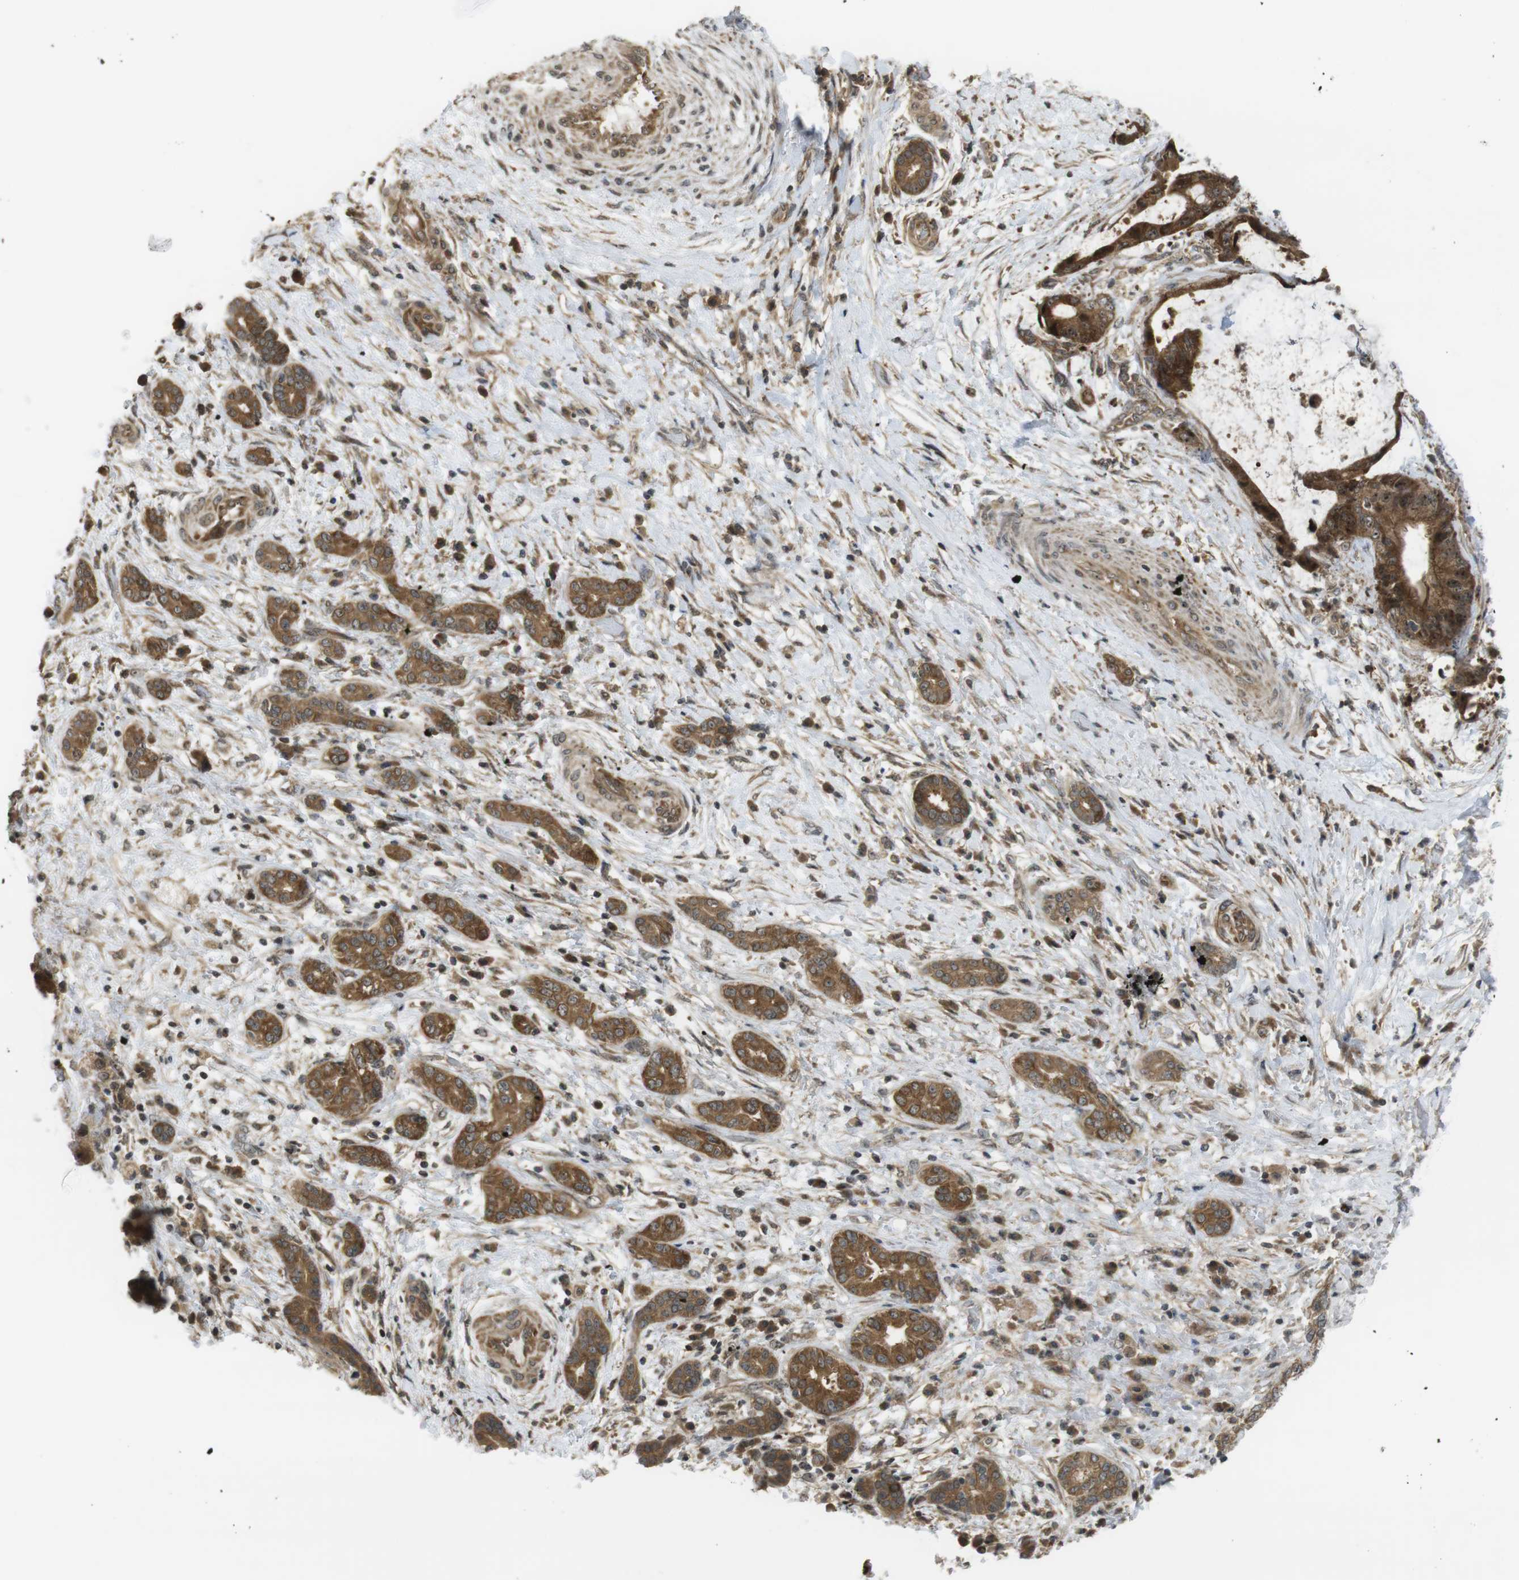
{"staining": {"intensity": "strong", "quantity": ">75%", "location": "cytoplasmic/membranous,nuclear"}, "tissue": "liver cancer", "cell_type": "Tumor cells", "image_type": "cancer", "snomed": [{"axis": "morphology", "description": "Cholangiocarcinoma"}, {"axis": "topography", "description": "Liver"}], "caption": "Human liver cancer (cholangiocarcinoma) stained for a protein (brown) exhibits strong cytoplasmic/membranous and nuclear positive staining in about >75% of tumor cells.", "gene": "CC2D1A", "patient": {"sex": "female", "age": 73}}